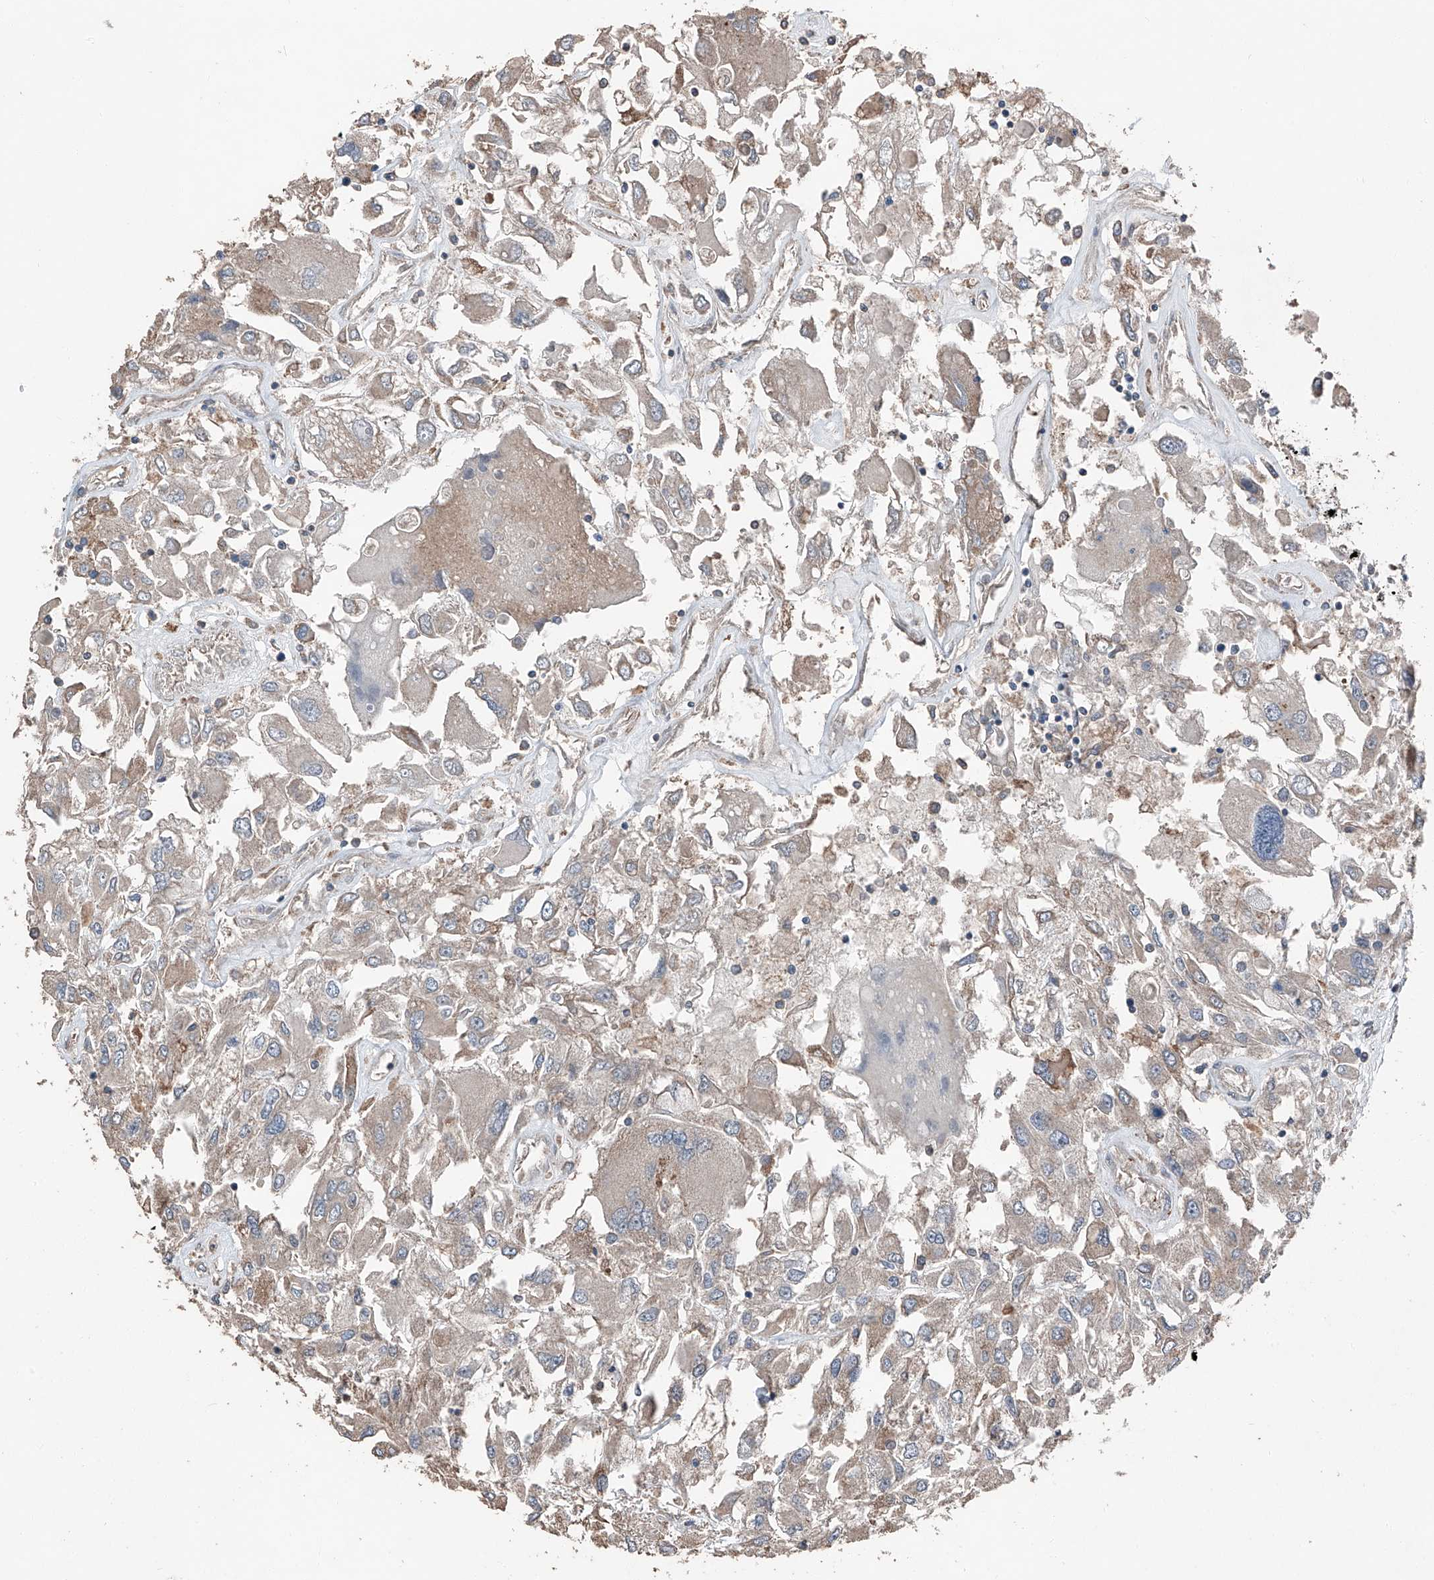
{"staining": {"intensity": "weak", "quantity": "<25%", "location": "cytoplasmic/membranous"}, "tissue": "renal cancer", "cell_type": "Tumor cells", "image_type": "cancer", "snomed": [{"axis": "morphology", "description": "Adenocarcinoma, NOS"}, {"axis": "topography", "description": "Kidney"}], "caption": "An image of human renal cancer is negative for staining in tumor cells.", "gene": "MAMLD1", "patient": {"sex": "female", "age": 52}}